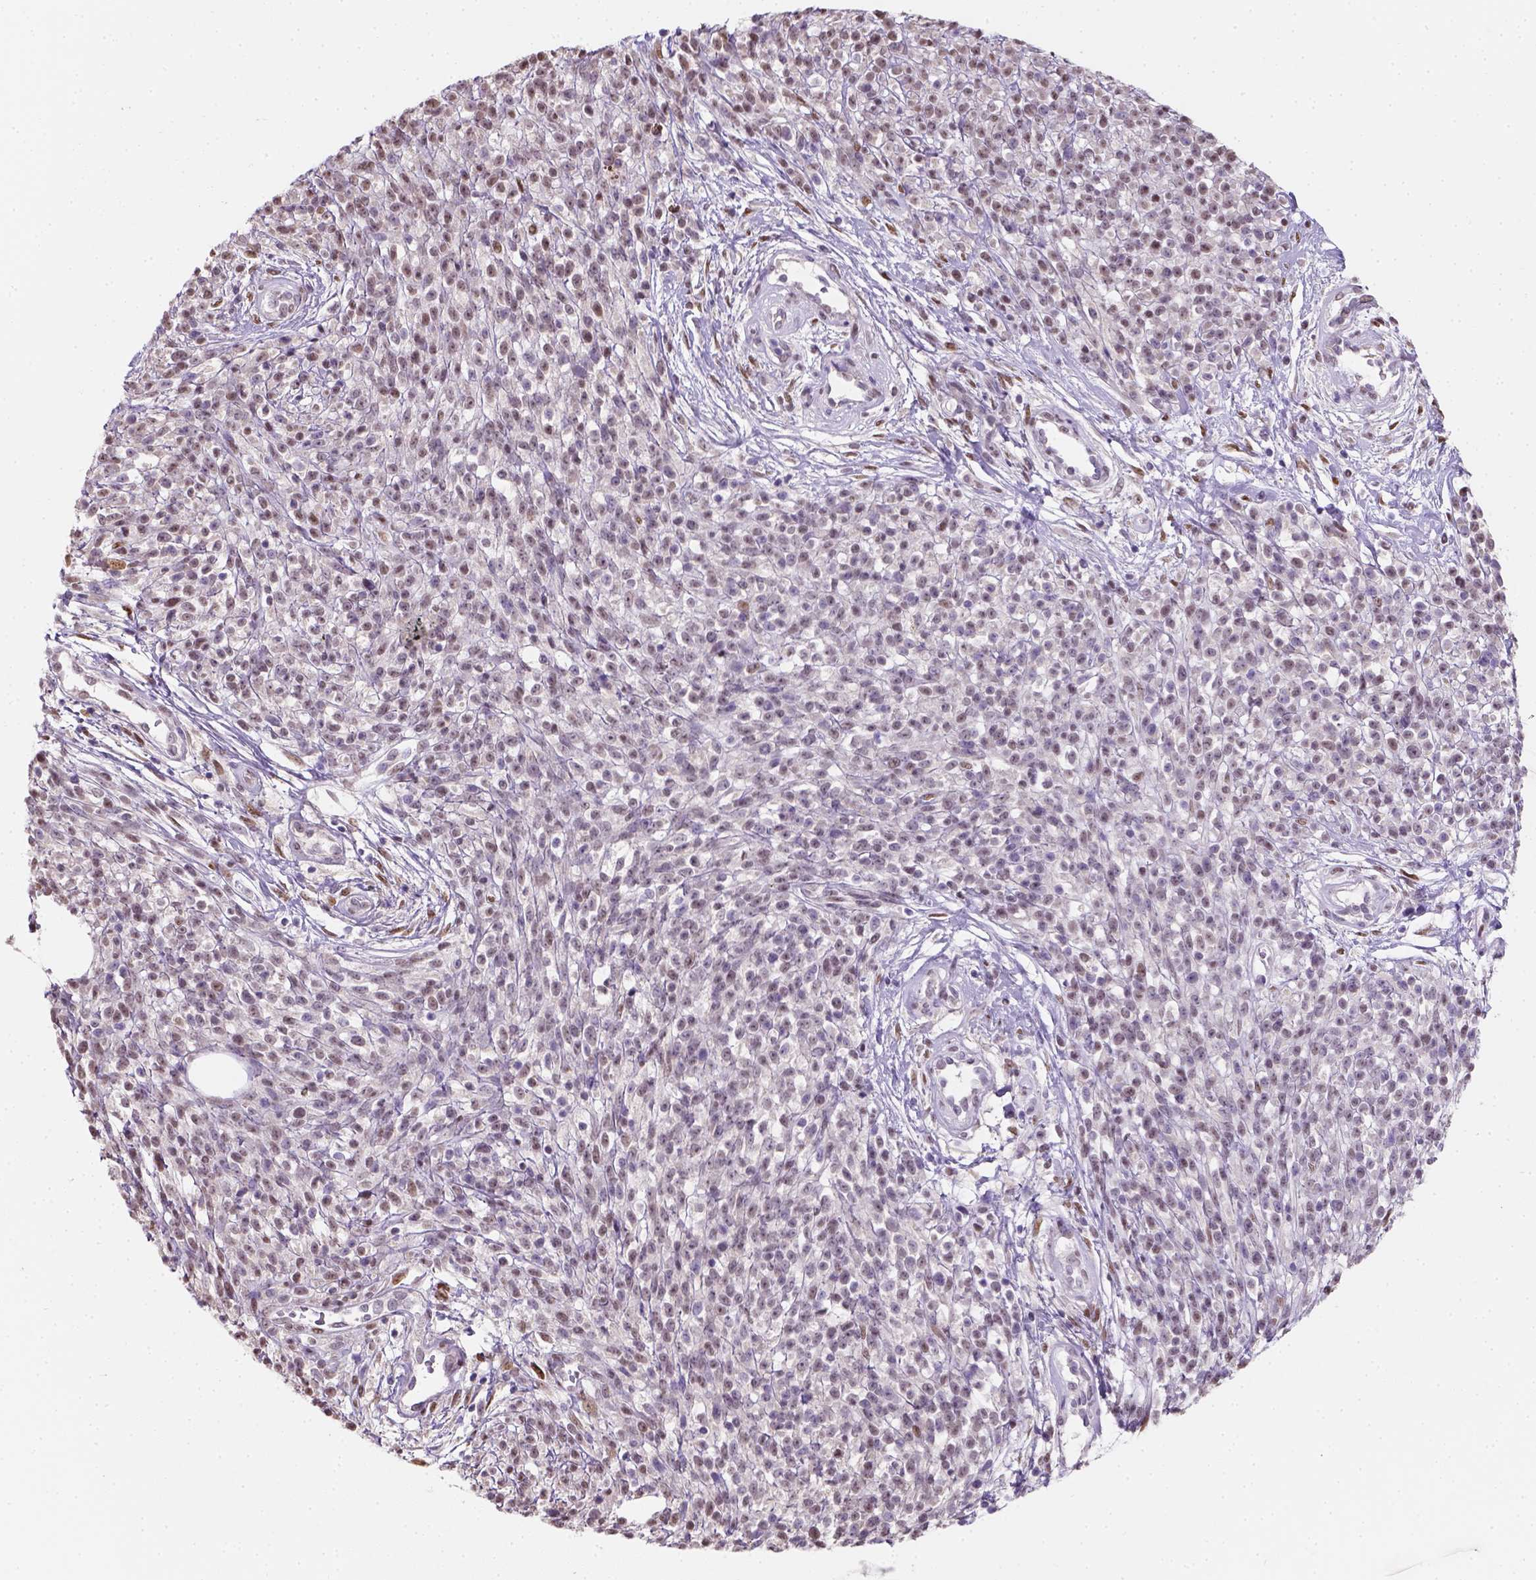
{"staining": {"intensity": "moderate", "quantity": "<25%", "location": "nuclear"}, "tissue": "melanoma", "cell_type": "Tumor cells", "image_type": "cancer", "snomed": [{"axis": "morphology", "description": "Malignant melanoma, NOS"}, {"axis": "topography", "description": "Skin"}, {"axis": "topography", "description": "Skin of trunk"}], "caption": "Immunohistochemical staining of human melanoma demonstrates low levels of moderate nuclear expression in about <25% of tumor cells.", "gene": "C1orf112", "patient": {"sex": "male", "age": 74}}